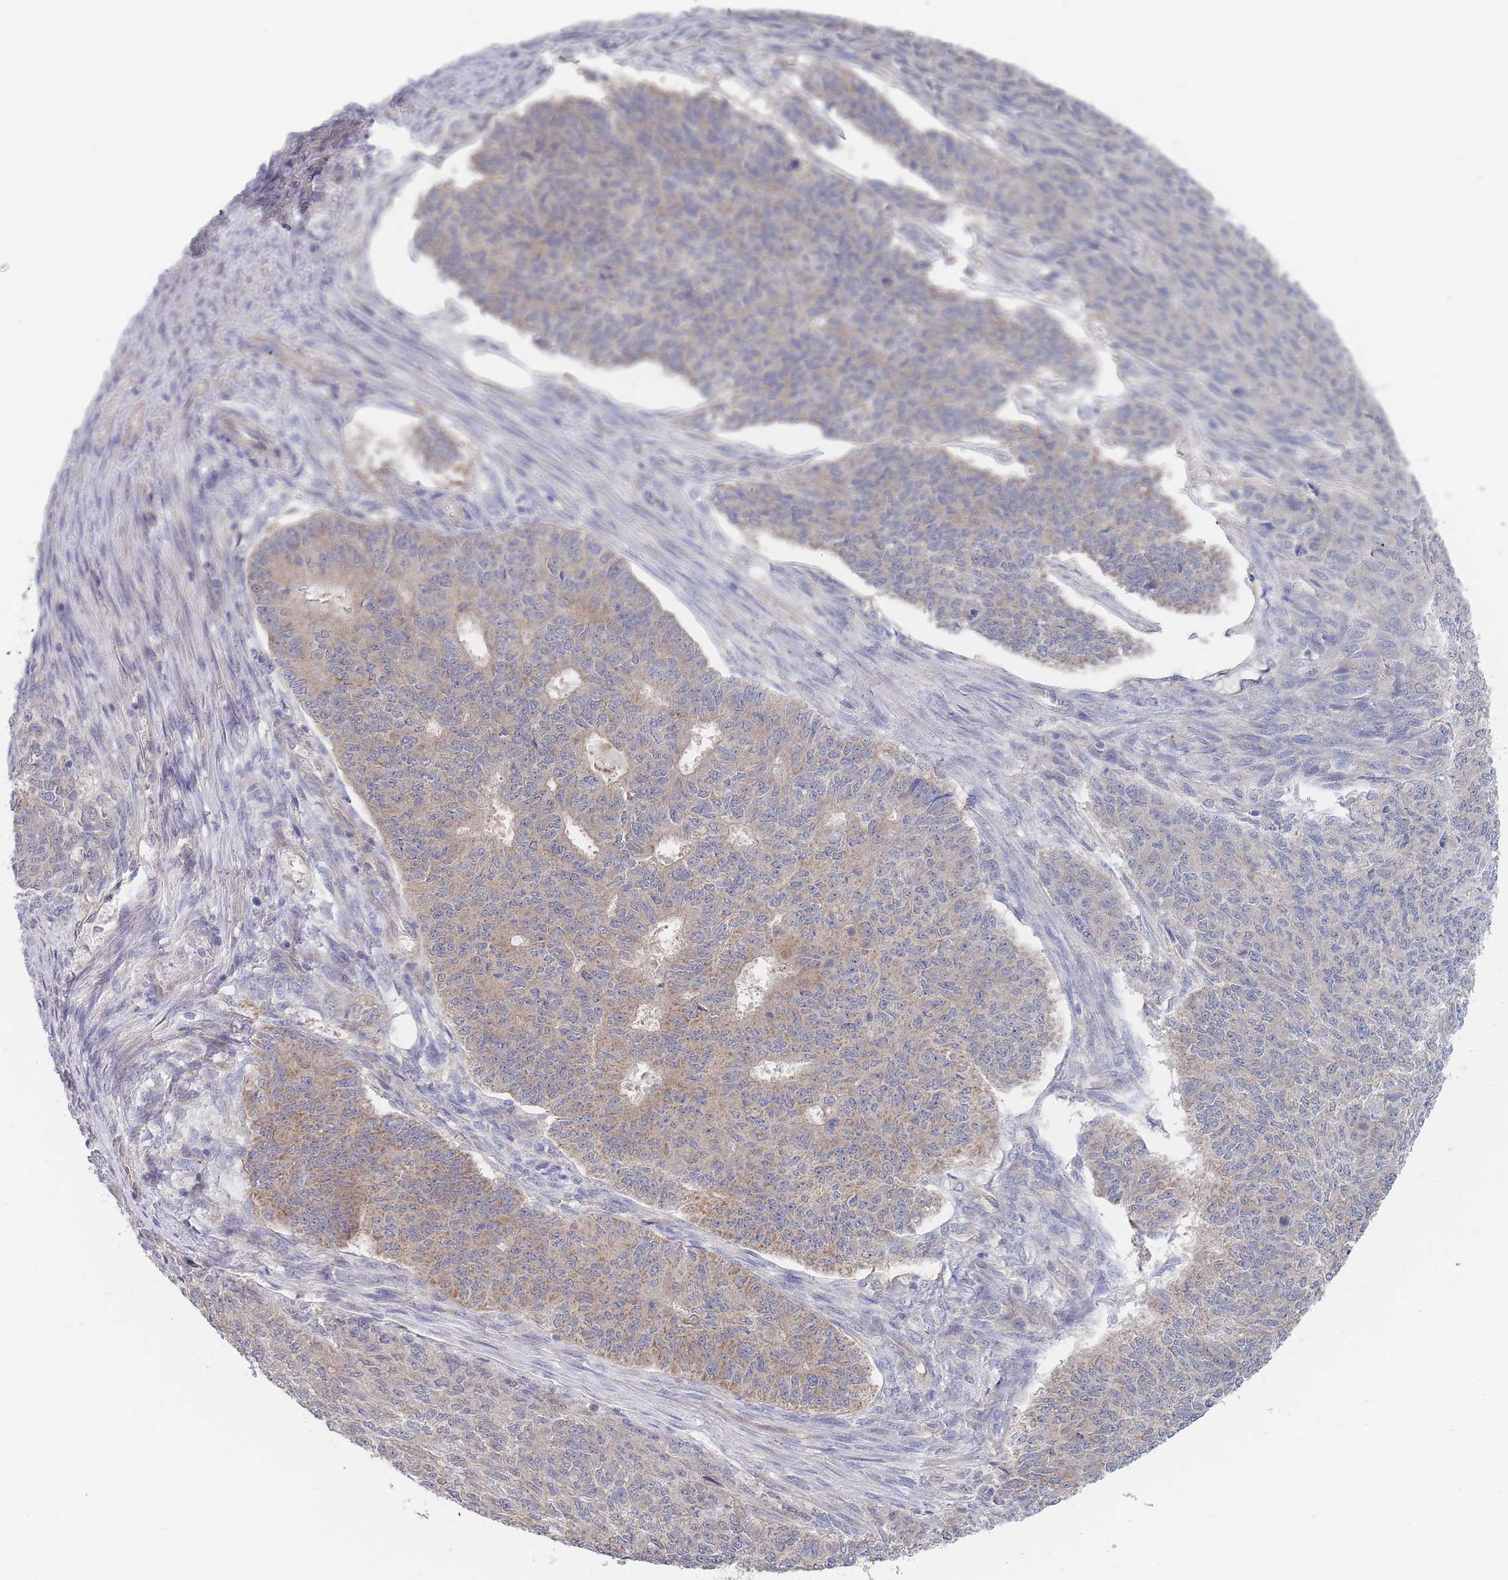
{"staining": {"intensity": "moderate", "quantity": "25%-75%", "location": "cytoplasmic/membranous"}, "tissue": "endometrial cancer", "cell_type": "Tumor cells", "image_type": "cancer", "snomed": [{"axis": "morphology", "description": "Adenocarcinoma, NOS"}, {"axis": "topography", "description": "Endometrium"}], "caption": "IHC (DAB (3,3'-diaminobenzidine)) staining of endometrial cancer shows moderate cytoplasmic/membranous protein staining in about 25%-75% of tumor cells. The protein is stained brown, and the nuclei are stained in blue (DAB IHC with brightfield microscopy, high magnification).", "gene": "NUB1", "patient": {"sex": "female", "age": 32}}